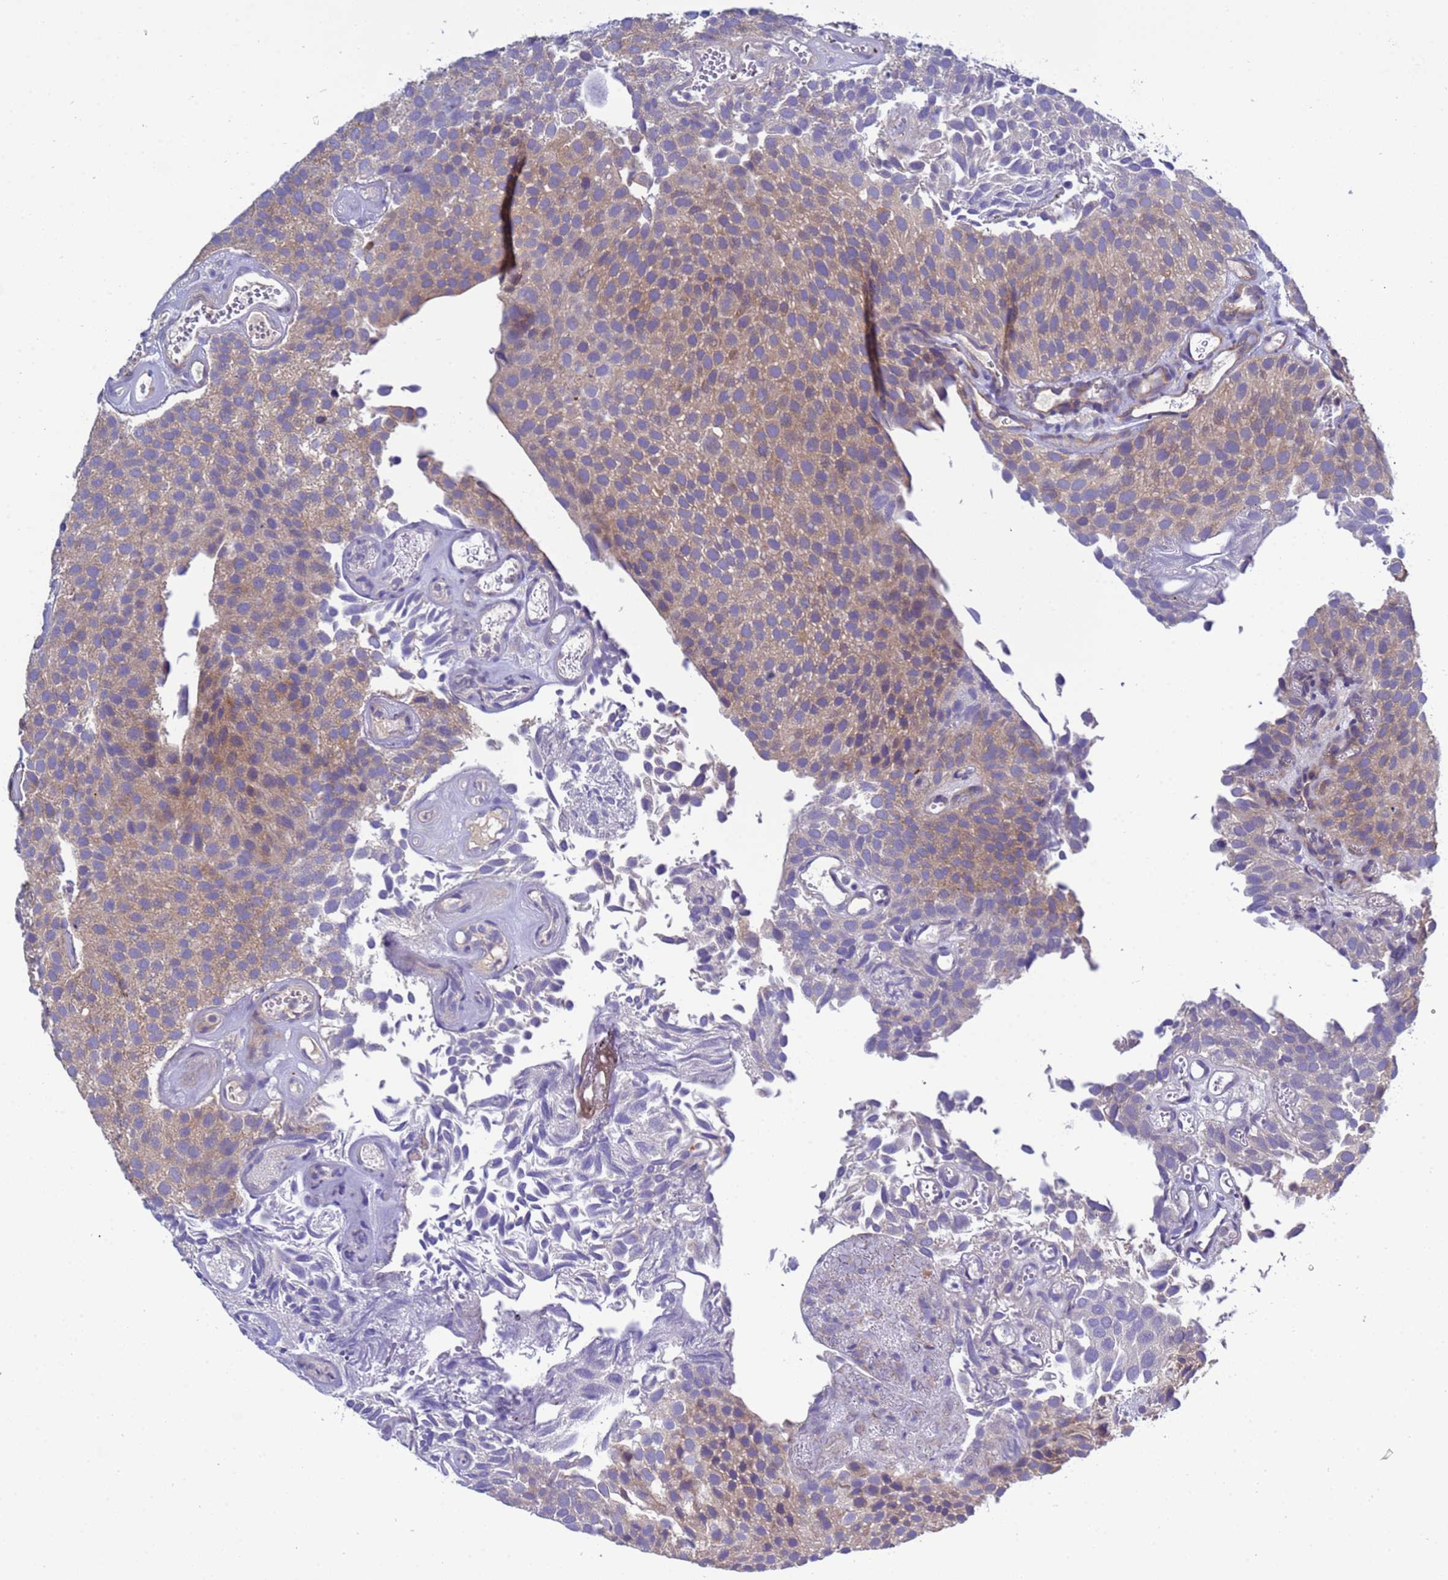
{"staining": {"intensity": "moderate", "quantity": "<25%", "location": "cytoplasmic/membranous"}, "tissue": "urothelial cancer", "cell_type": "Tumor cells", "image_type": "cancer", "snomed": [{"axis": "morphology", "description": "Urothelial carcinoma, Low grade"}, {"axis": "topography", "description": "Urinary bladder"}], "caption": "Brown immunohistochemical staining in low-grade urothelial carcinoma displays moderate cytoplasmic/membranous staining in about <25% of tumor cells.", "gene": "RC3H2", "patient": {"sex": "male", "age": 89}}